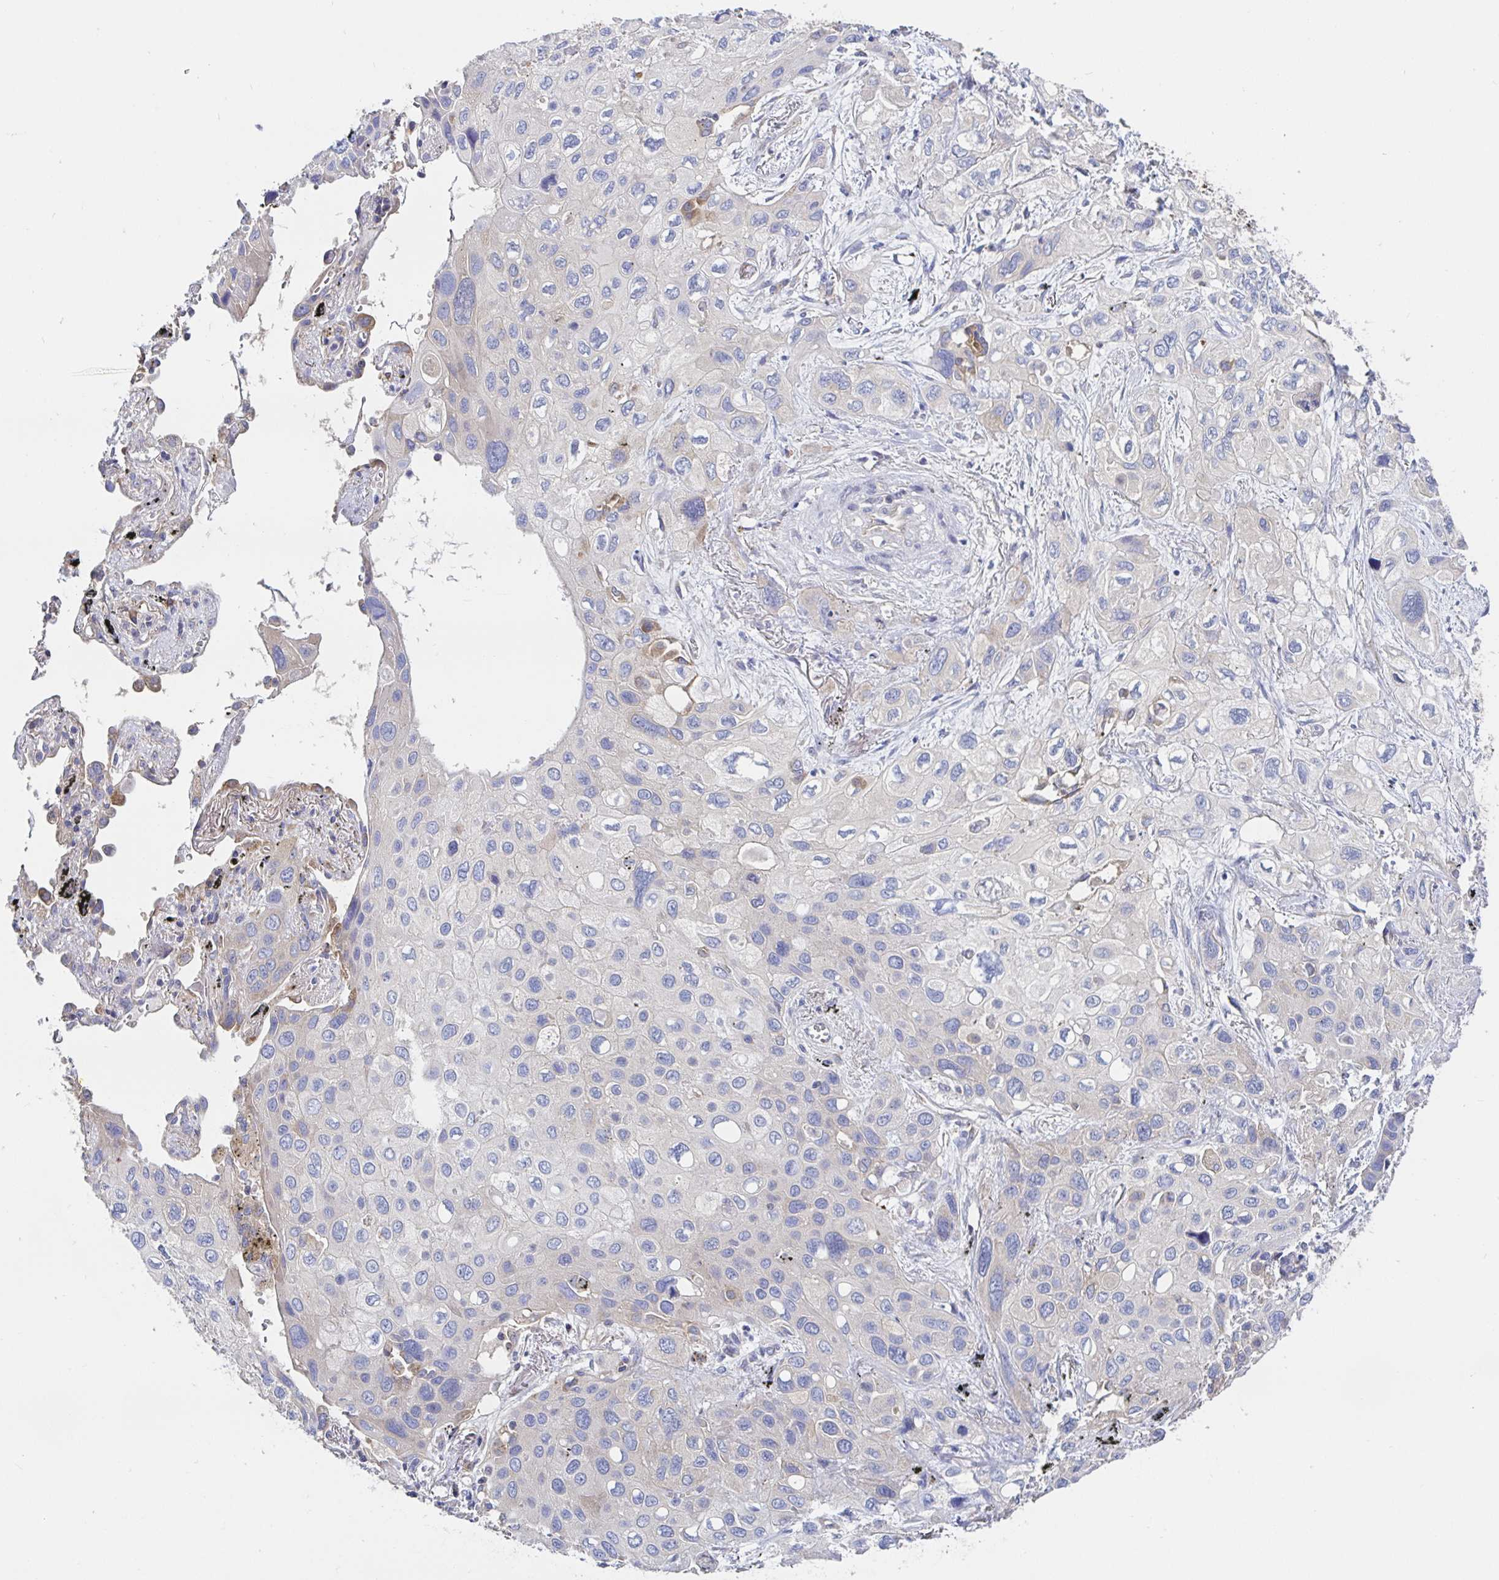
{"staining": {"intensity": "negative", "quantity": "none", "location": "none"}, "tissue": "lung cancer", "cell_type": "Tumor cells", "image_type": "cancer", "snomed": [{"axis": "morphology", "description": "Squamous cell carcinoma, NOS"}, {"axis": "morphology", "description": "Squamous cell carcinoma, metastatic, NOS"}, {"axis": "topography", "description": "Lung"}], "caption": "IHC photomicrograph of lung cancer (squamous cell carcinoma) stained for a protein (brown), which exhibits no positivity in tumor cells.", "gene": "PRDX3", "patient": {"sex": "male", "age": 59}}